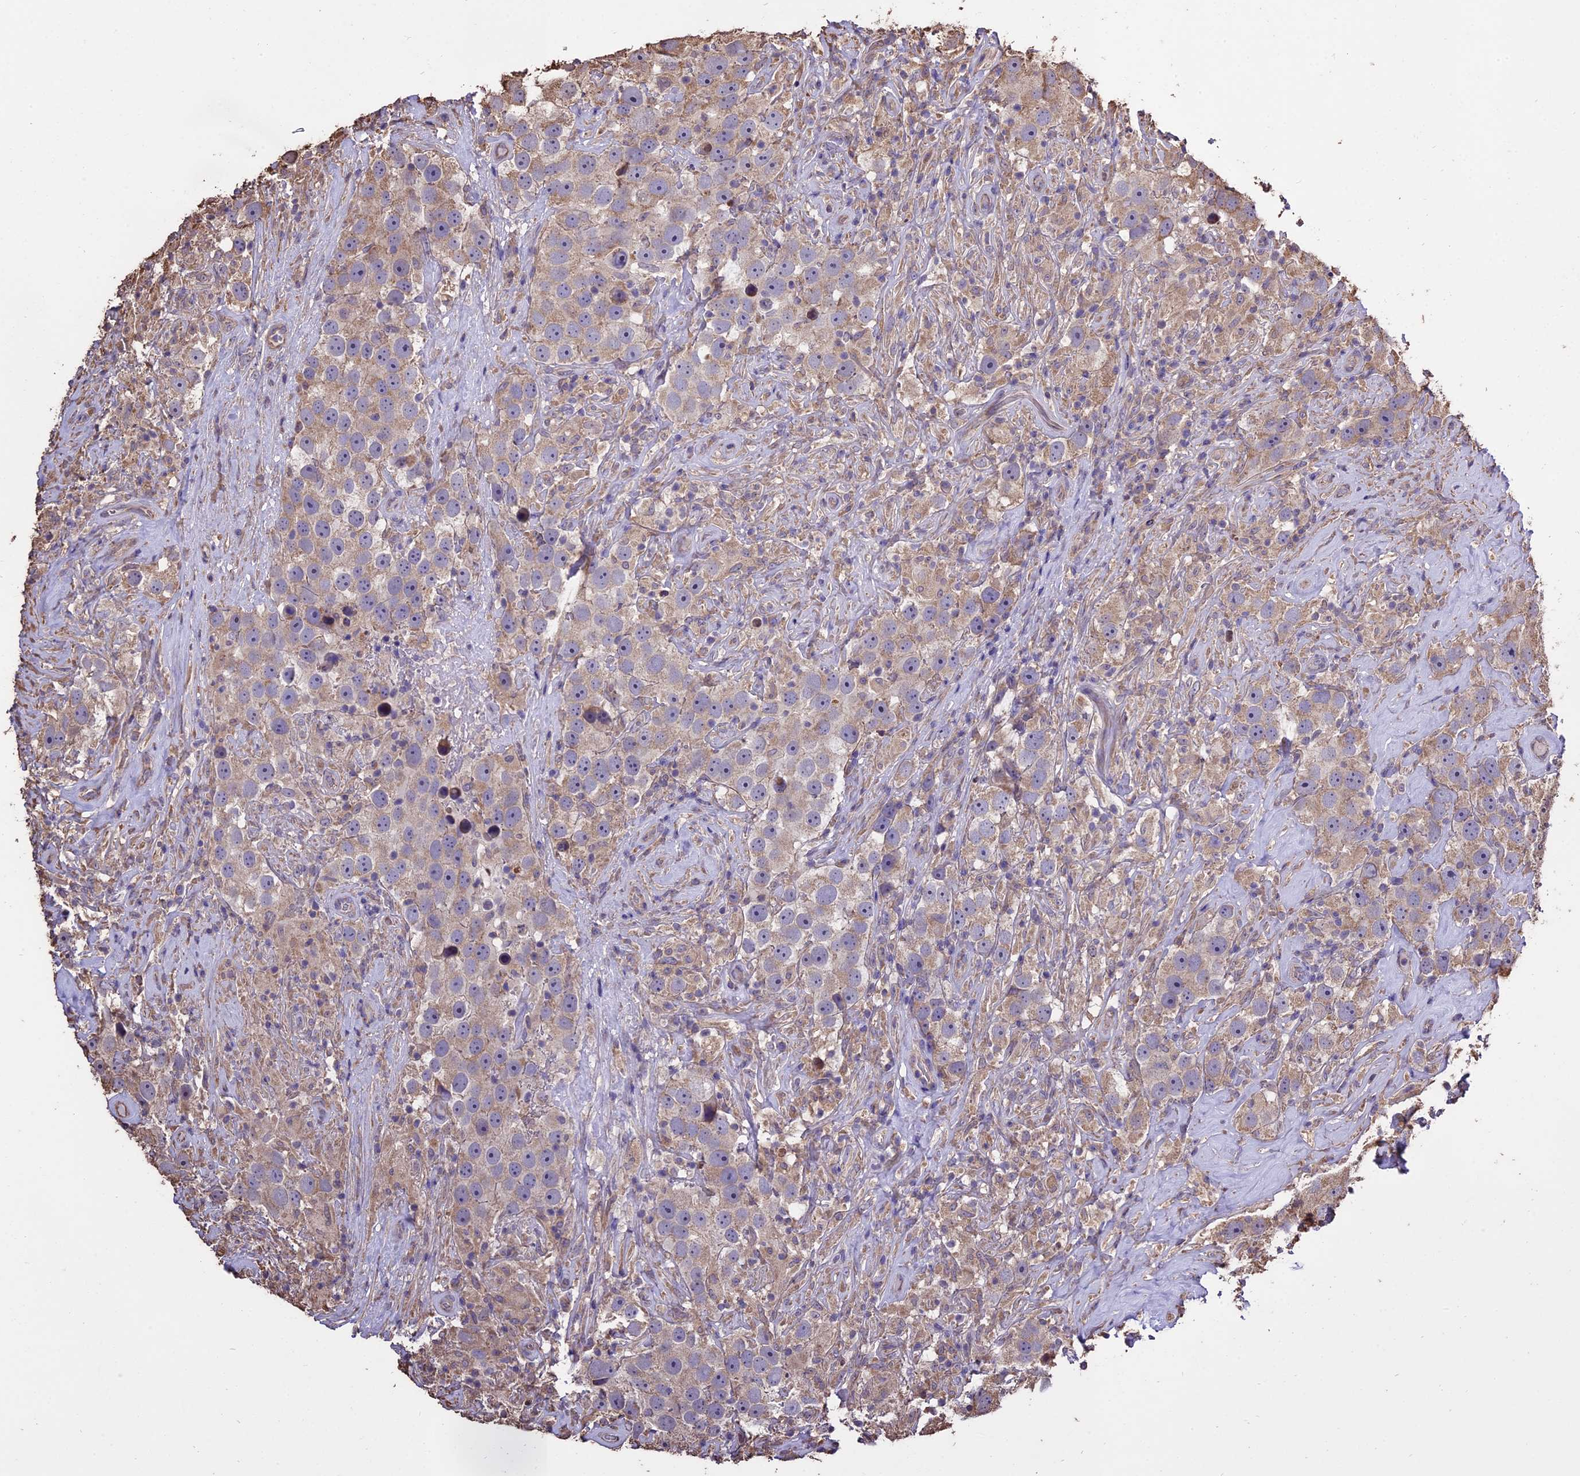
{"staining": {"intensity": "weak", "quantity": "25%-75%", "location": "cytoplasmic/membranous"}, "tissue": "testis cancer", "cell_type": "Tumor cells", "image_type": "cancer", "snomed": [{"axis": "morphology", "description": "Seminoma, NOS"}, {"axis": "topography", "description": "Testis"}], "caption": "Weak cytoplasmic/membranous staining for a protein is seen in about 25%-75% of tumor cells of testis seminoma using IHC.", "gene": "PGPEP1L", "patient": {"sex": "male", "age": 49}}